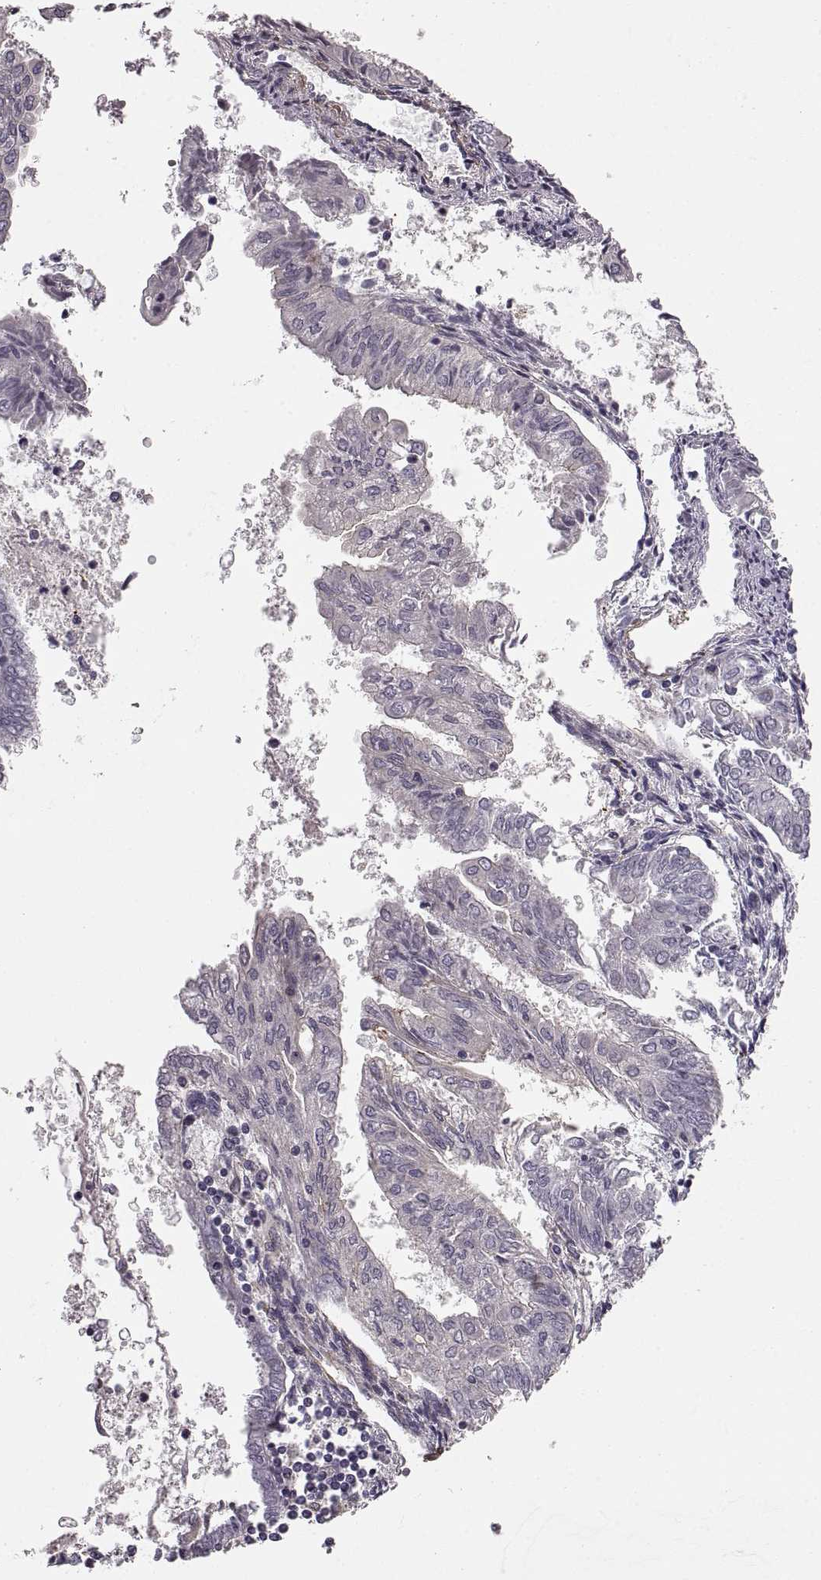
{"staining": {"intensity": "negative", "quantity": "none", "location": "none"}, "tissue": "endometrial cancer", "cell_type": "Tumor cells", "image_type": "cancer", "snomed": [{"axis": "morphology", "description": "Adenocarcinoma, NOS"}, {"axis": "topography", "description": "Endometrium"}], "caption": "Photomicrograph shows no protein expression in tumor cells of endometrial adenocarcinoma tissue. (Stains: DAB (3,3'-diaminobenzidine) immunohistochemistry (IHC) with hematoxylin counter stain, Microscopy: brightfield microscopy at high magnification).", "gene": "KRT85", "patient": {"sex": "female", "age": 68}}